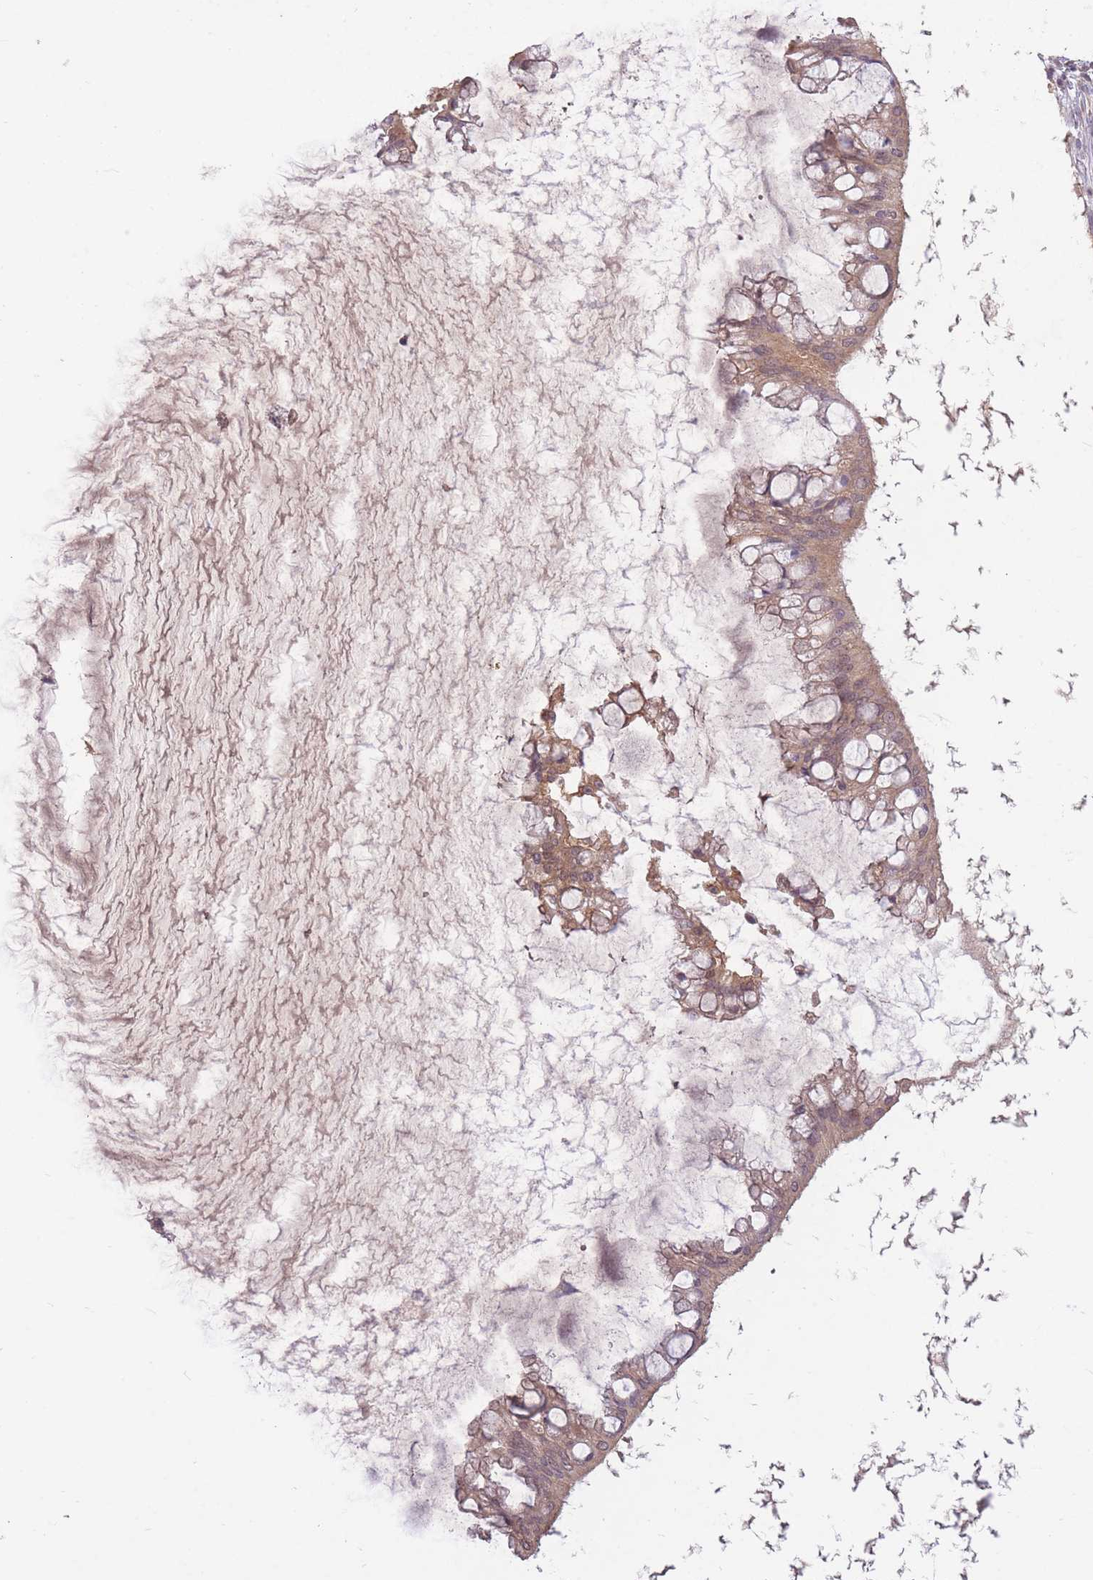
{"staining": {"intensity": "weak", "quantity": "25%-75%", "location": "cytoplasmic/membranous,nuclear"}, "tissue": "ovarian cancer", "cell_type": "Tumor cells", "image_type": "cancer", "snomed": [{"axis": "morphology", "description": "Cystadenocarcinoma, mucinous, NOS"}, {"axis": "topography", "description": "Ovary"}], "caption": "Mucinous cystadenocarcinoma (ovarian) was stained to show a protein in brown. There is low levels of weak cytoplasmic/membranous and nuclear staining in approximately 25%-75% of tumor cells.", "gene": "LRATD2", "patient": {"sex": "female", "age": 73}}